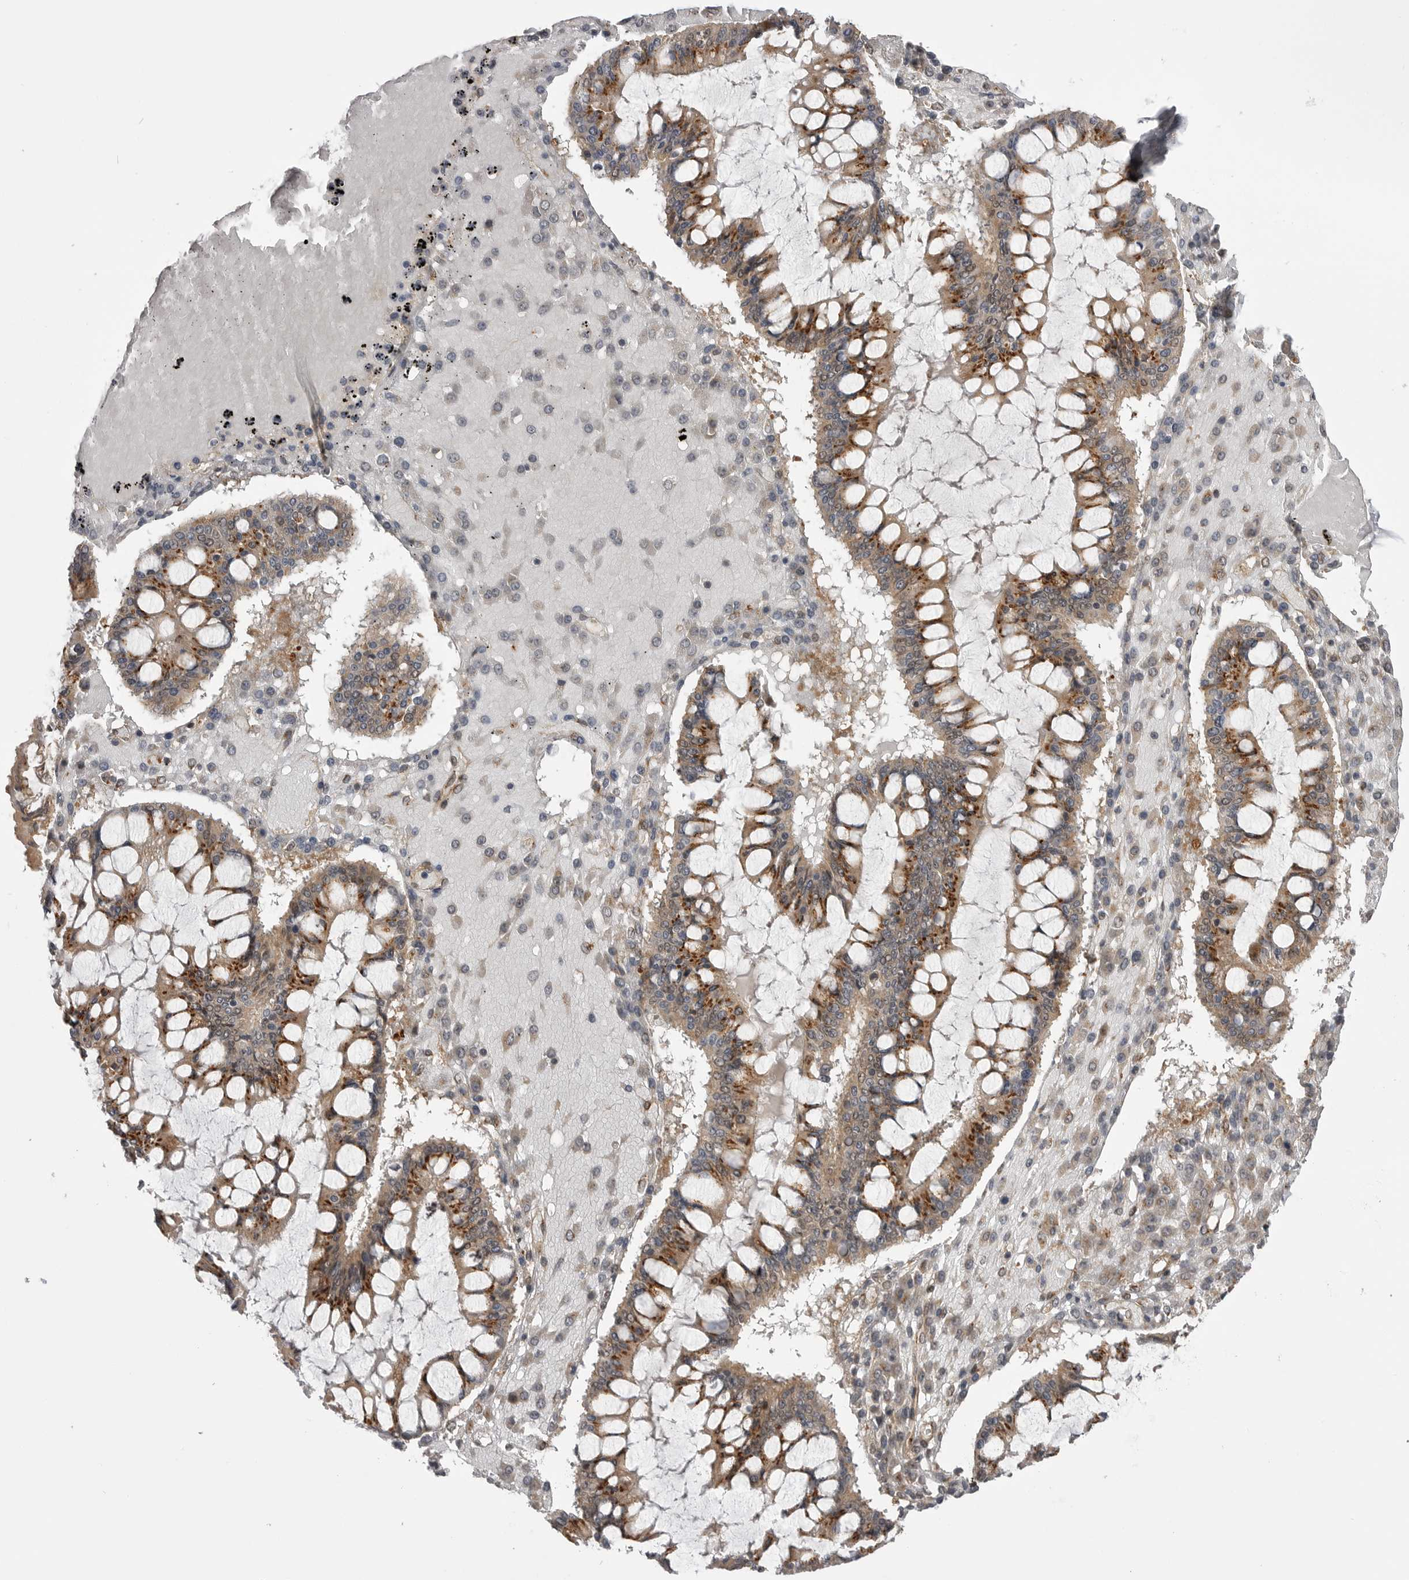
{"staining": {"intensity": "moderate", "quantity": ">75%", "location": "cytoplasmic/membranous"}, "tissue": "ovarian cancer", "cell_type": "Tumor cells", "image_type": "cancer", "snomed": [{"axis": "morphology", "description": "Cystadenocarcinoma, mucinous, NOS"}, {"axis": "topography", "description": "Ovary"}], "caption": "Ovarian cancer was stained to show a protein in brown. There is medium levels of moderate cytoplasmic/membranous expression in about >75% of tumor cells.", "gene": "PDCL", "patient": {"sex": "female", "age": 73}}